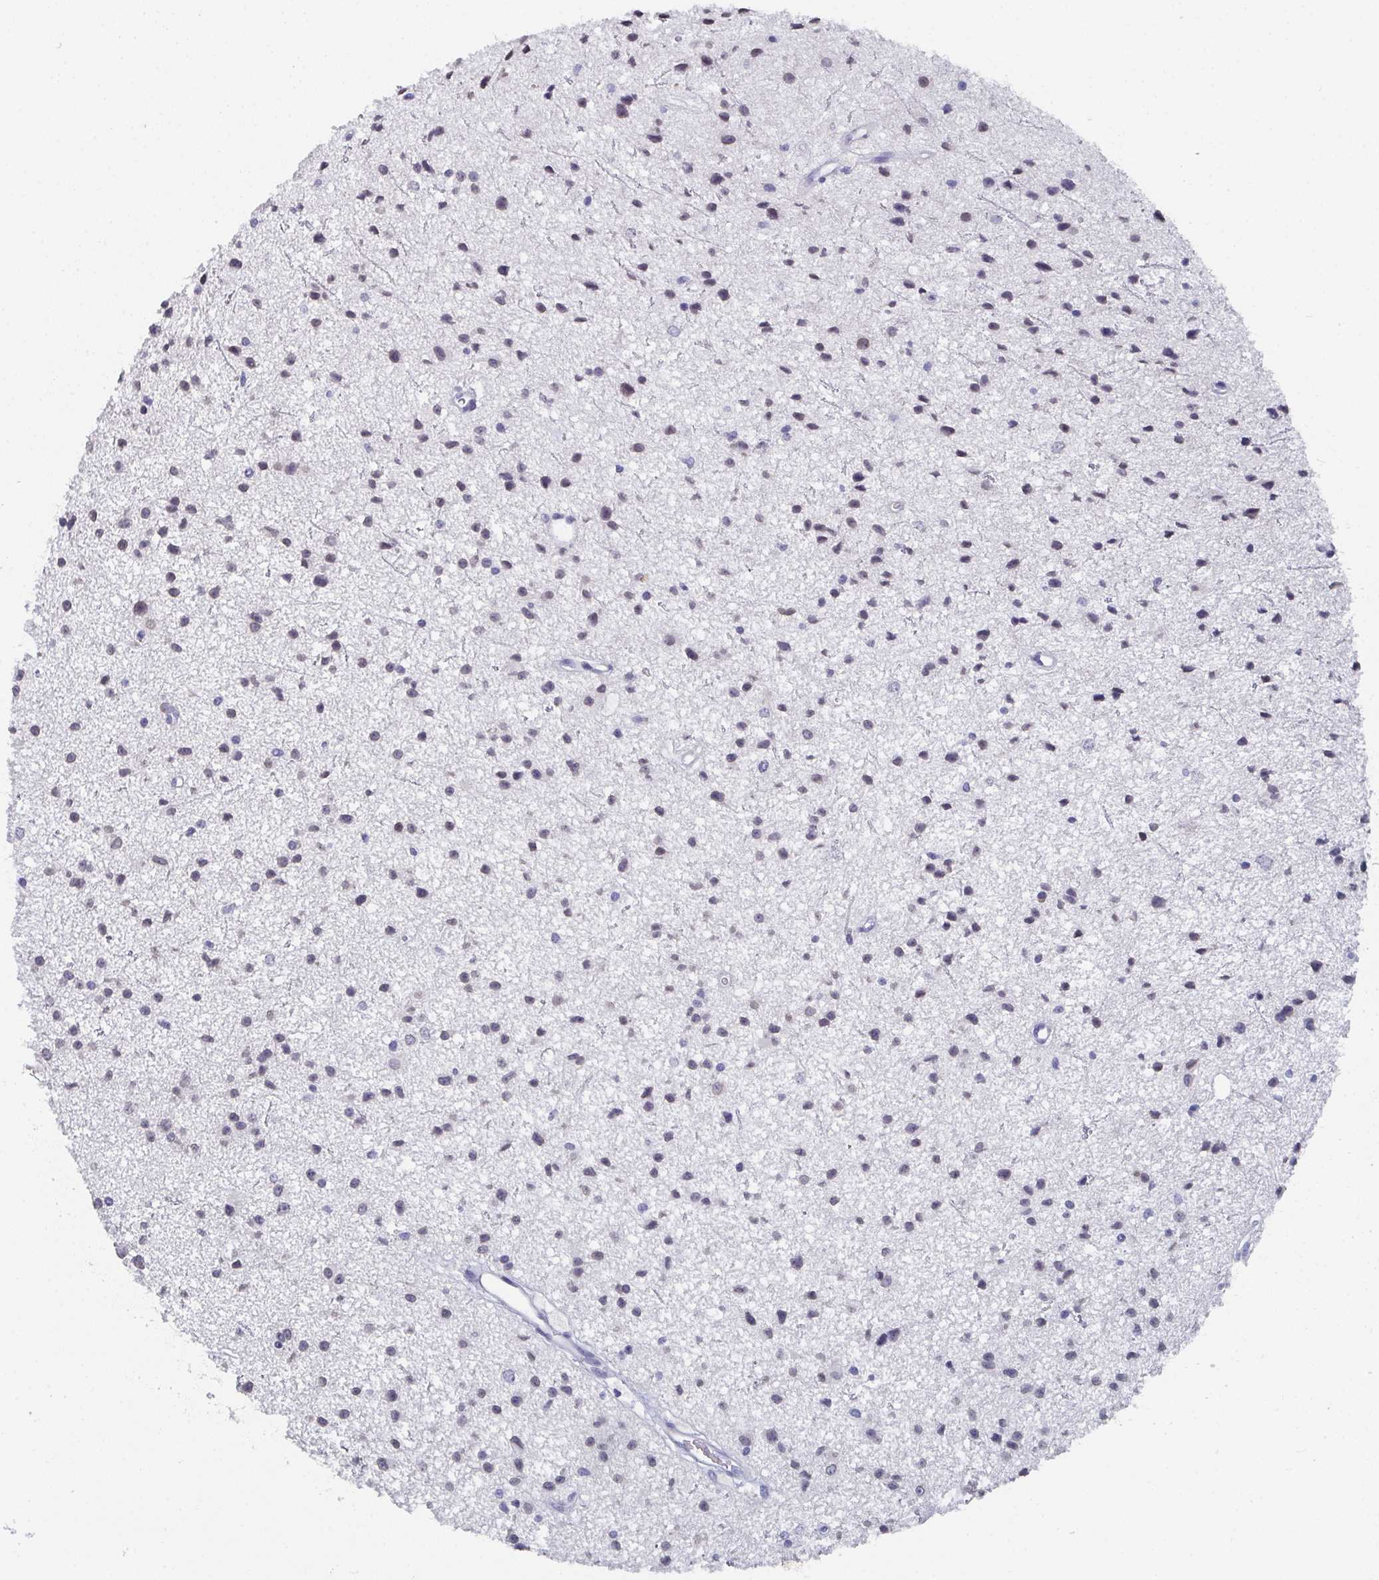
{"staining": {"intensity": "weak", "quantity": "<25%", "location": "nuclear"}, "tissue": "glioma", "cell_type": "Tumor cells", "image_type": "cancer", "snomed": [{"axis": "morphology", "description": "Glioma, malignant, Low grade"}, {"axis": "topography", "description": "Brain"}], "caption": "Immunohistochemical staining of human malignant low-grade glioma exhibits no significant staining in tumor cells.", "gene": "DYDC2", "patient": {"sex": "male", "age": 43}}